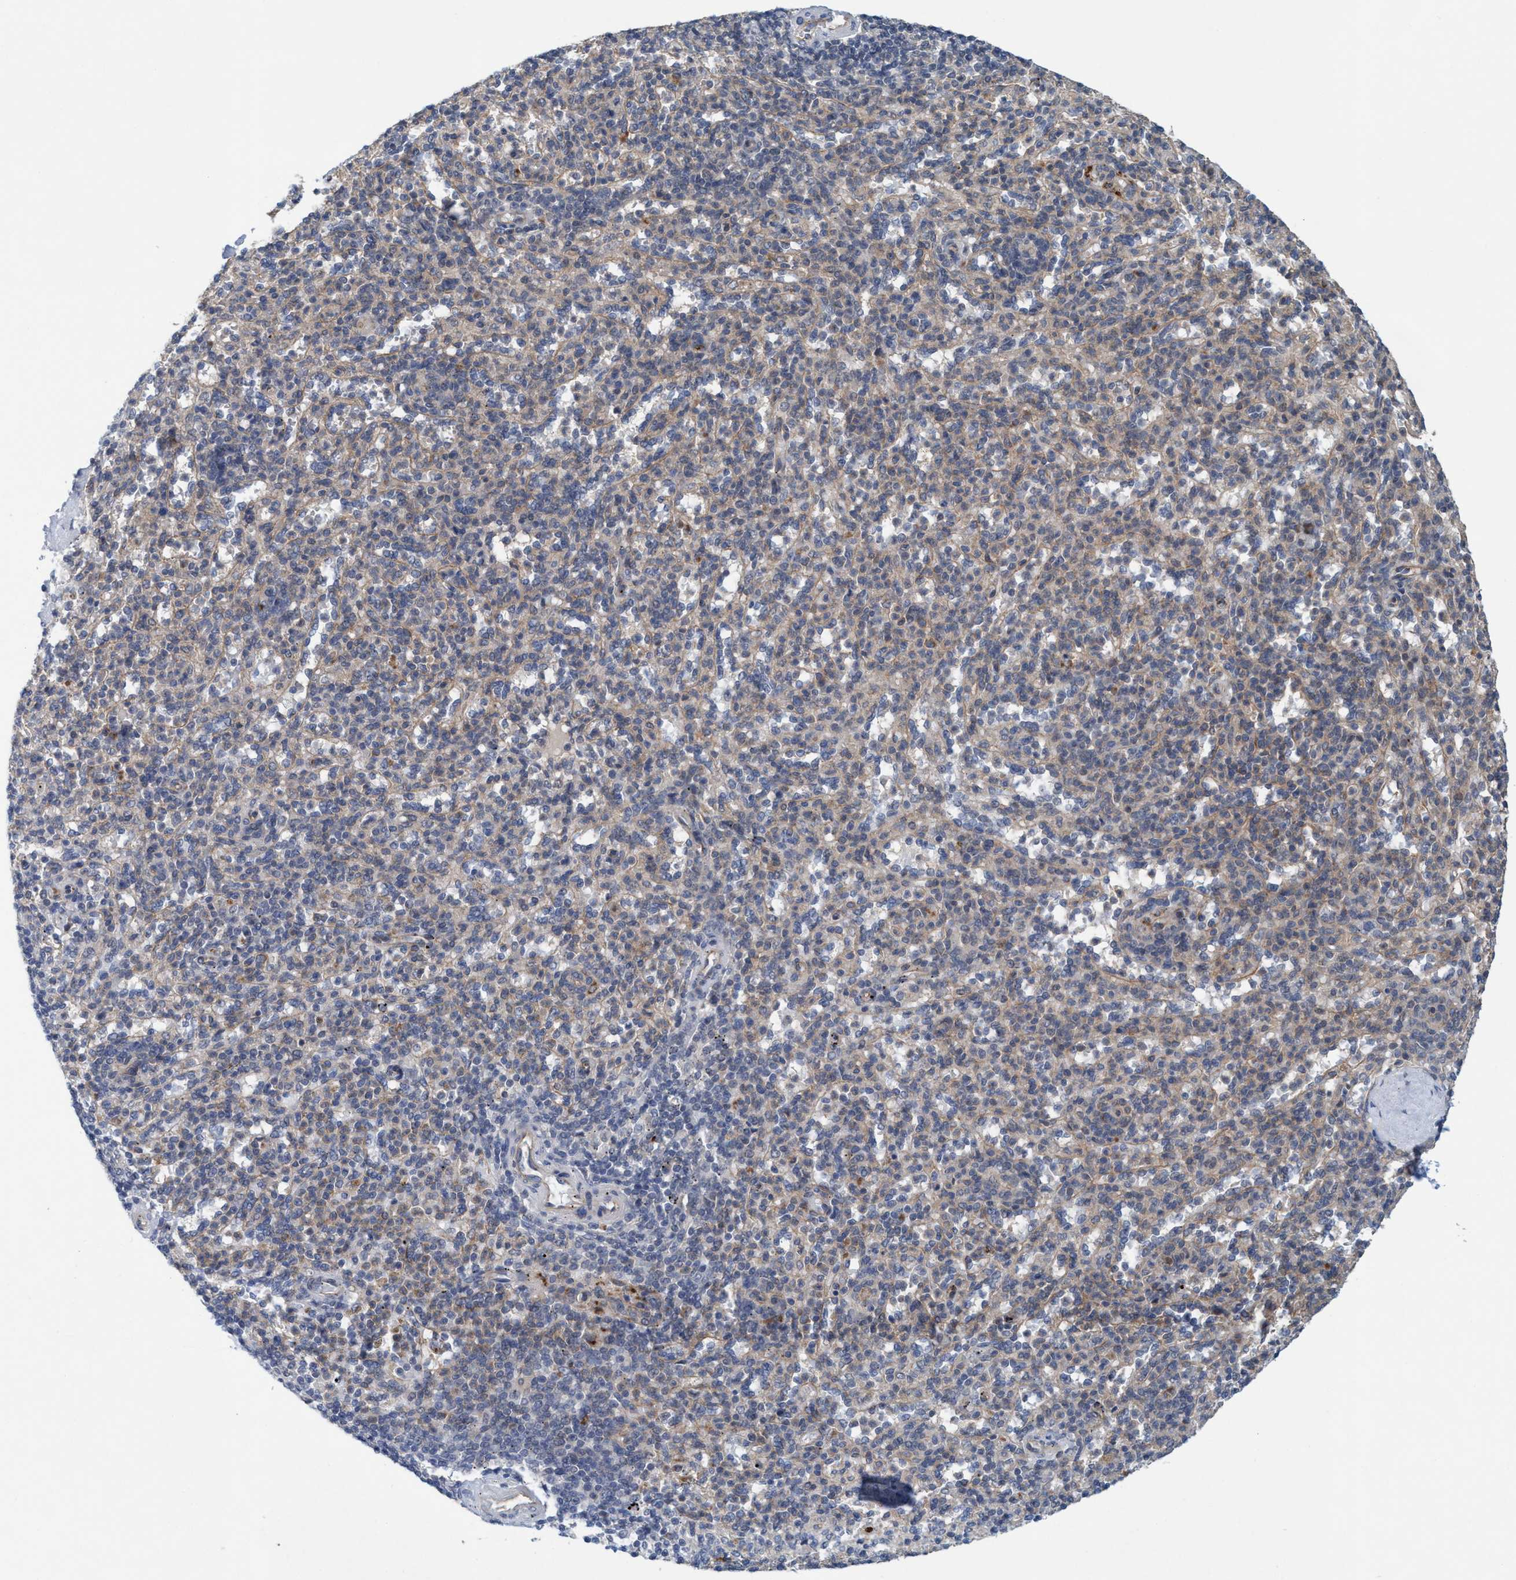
{"staining": {"intensity": "weak", "quantity": "25%-75%", "location": "cytoplasmic/membranous"}, "tissue": "spleen", "cell_type": "Cells in red pulp", "image_type": "normal", "snomed": [{"axis": "morphology", "description": "Normal tissue, NOS"}, {"axis": "topography", "description": "Spleen"}], "caption": "Immunohistochemical staining of benign human spleen shows low levels of weak cytoplasmic/membranous staining in approximately 25%-75% of cells in red pulp.", "gene": "TRIM65", "patient": {"sex": "male", "age": 36}}